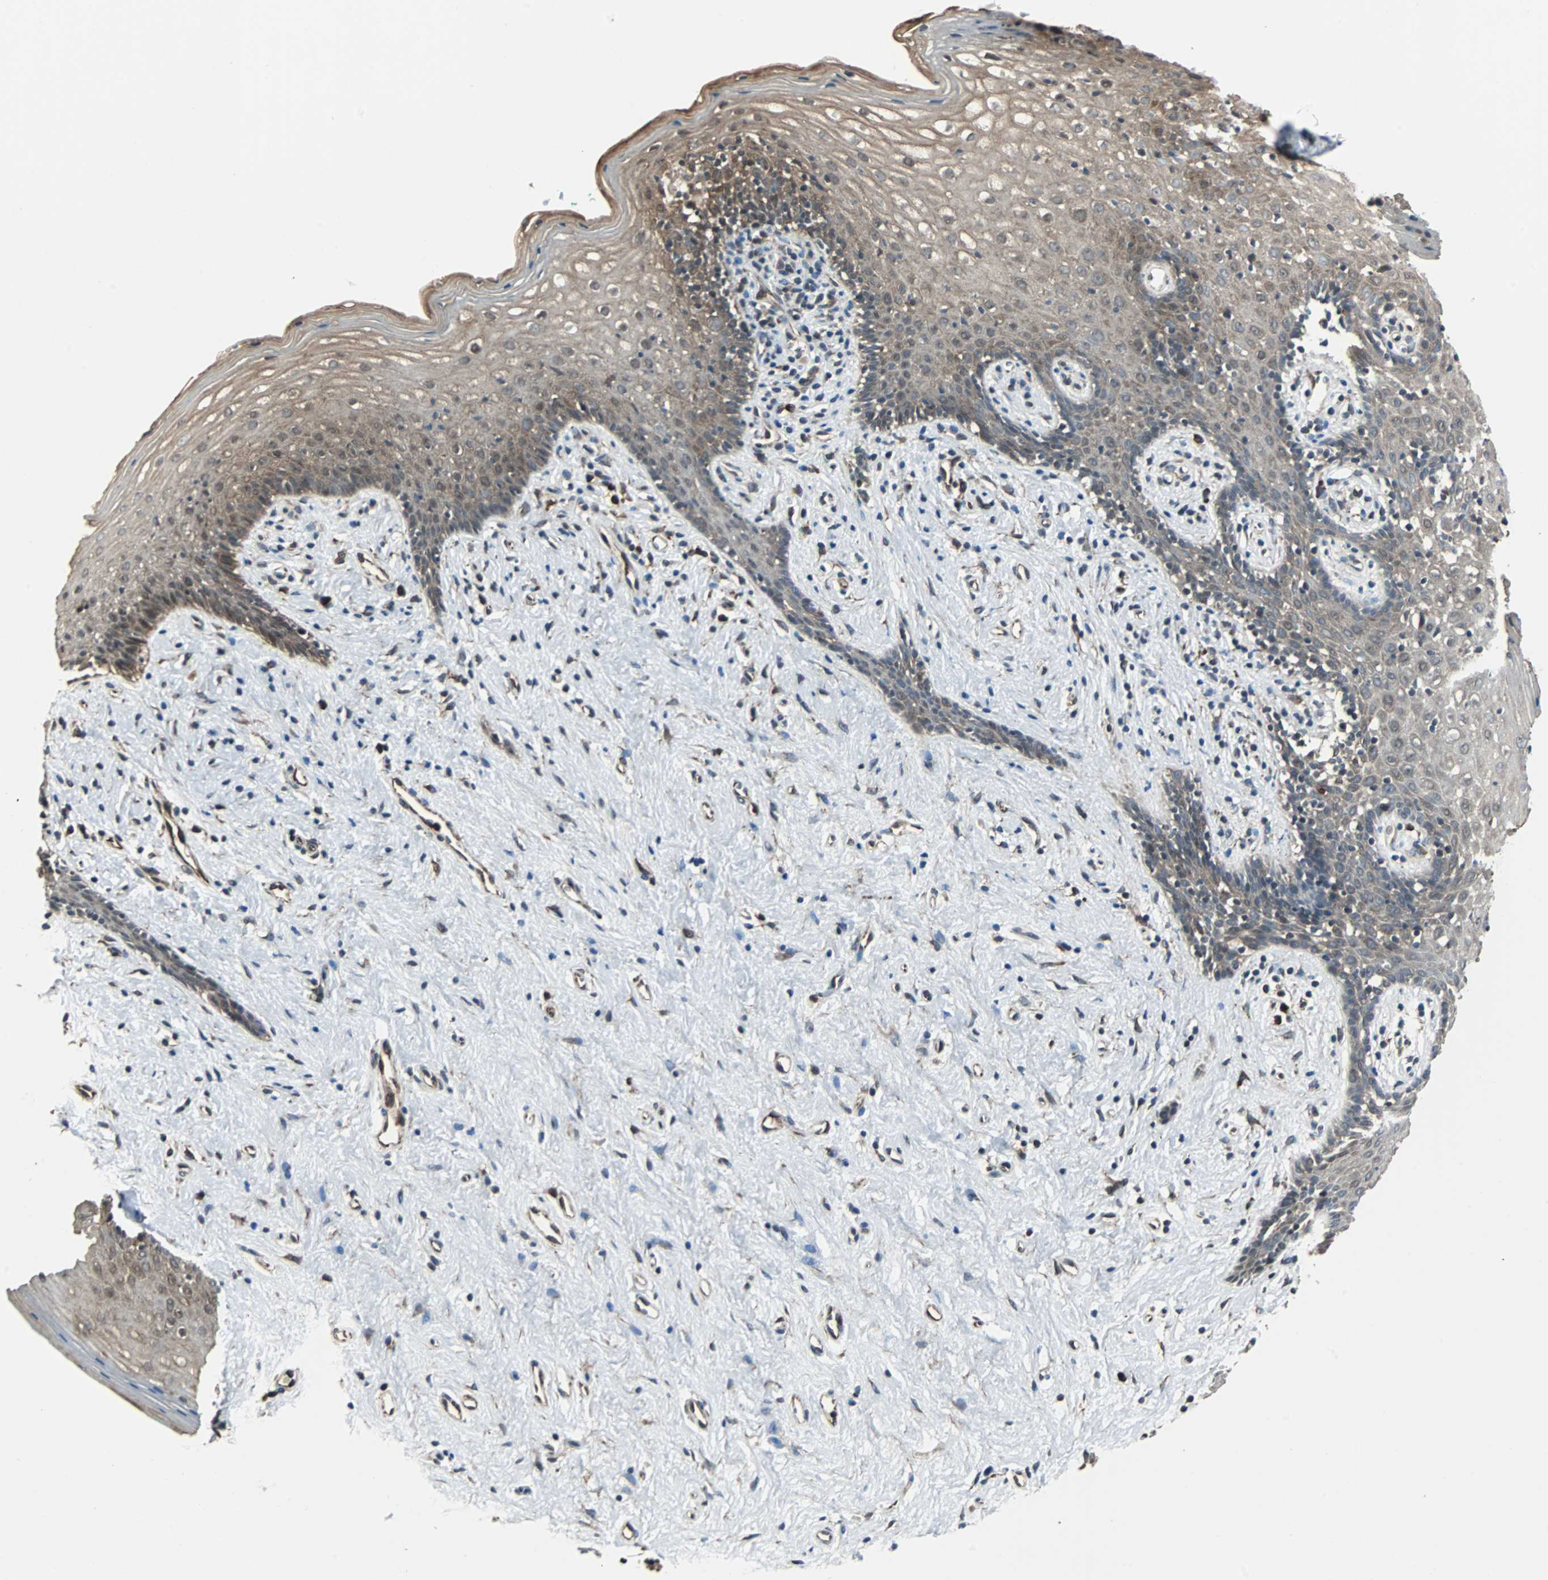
{"staining": {"intensity": "weak", "quantity": ">75%", "location": "cytoplasmic/membranous"}, "tissue": "vagina", "cell_type": "Squamous epithelial cells", "image_type": "normal", "snomed": [{"axis": "morphology", "description": "Normal tissue, NOS"}, {"axis": "topography", "description": "Vagina"}], "caption": "Squamous epithelial cells demonstrate weak cytoplasmic/membranous positivity in approximately >75% of cells in benign vagina. Using DAB (3,3'-diaminobenzidine) (brown) and hematoxylin (blue) stains, captured at high magnification using brightfield microscopy.", "gene": "CHP1", "patient": {"sex": "female", "age": 44}}